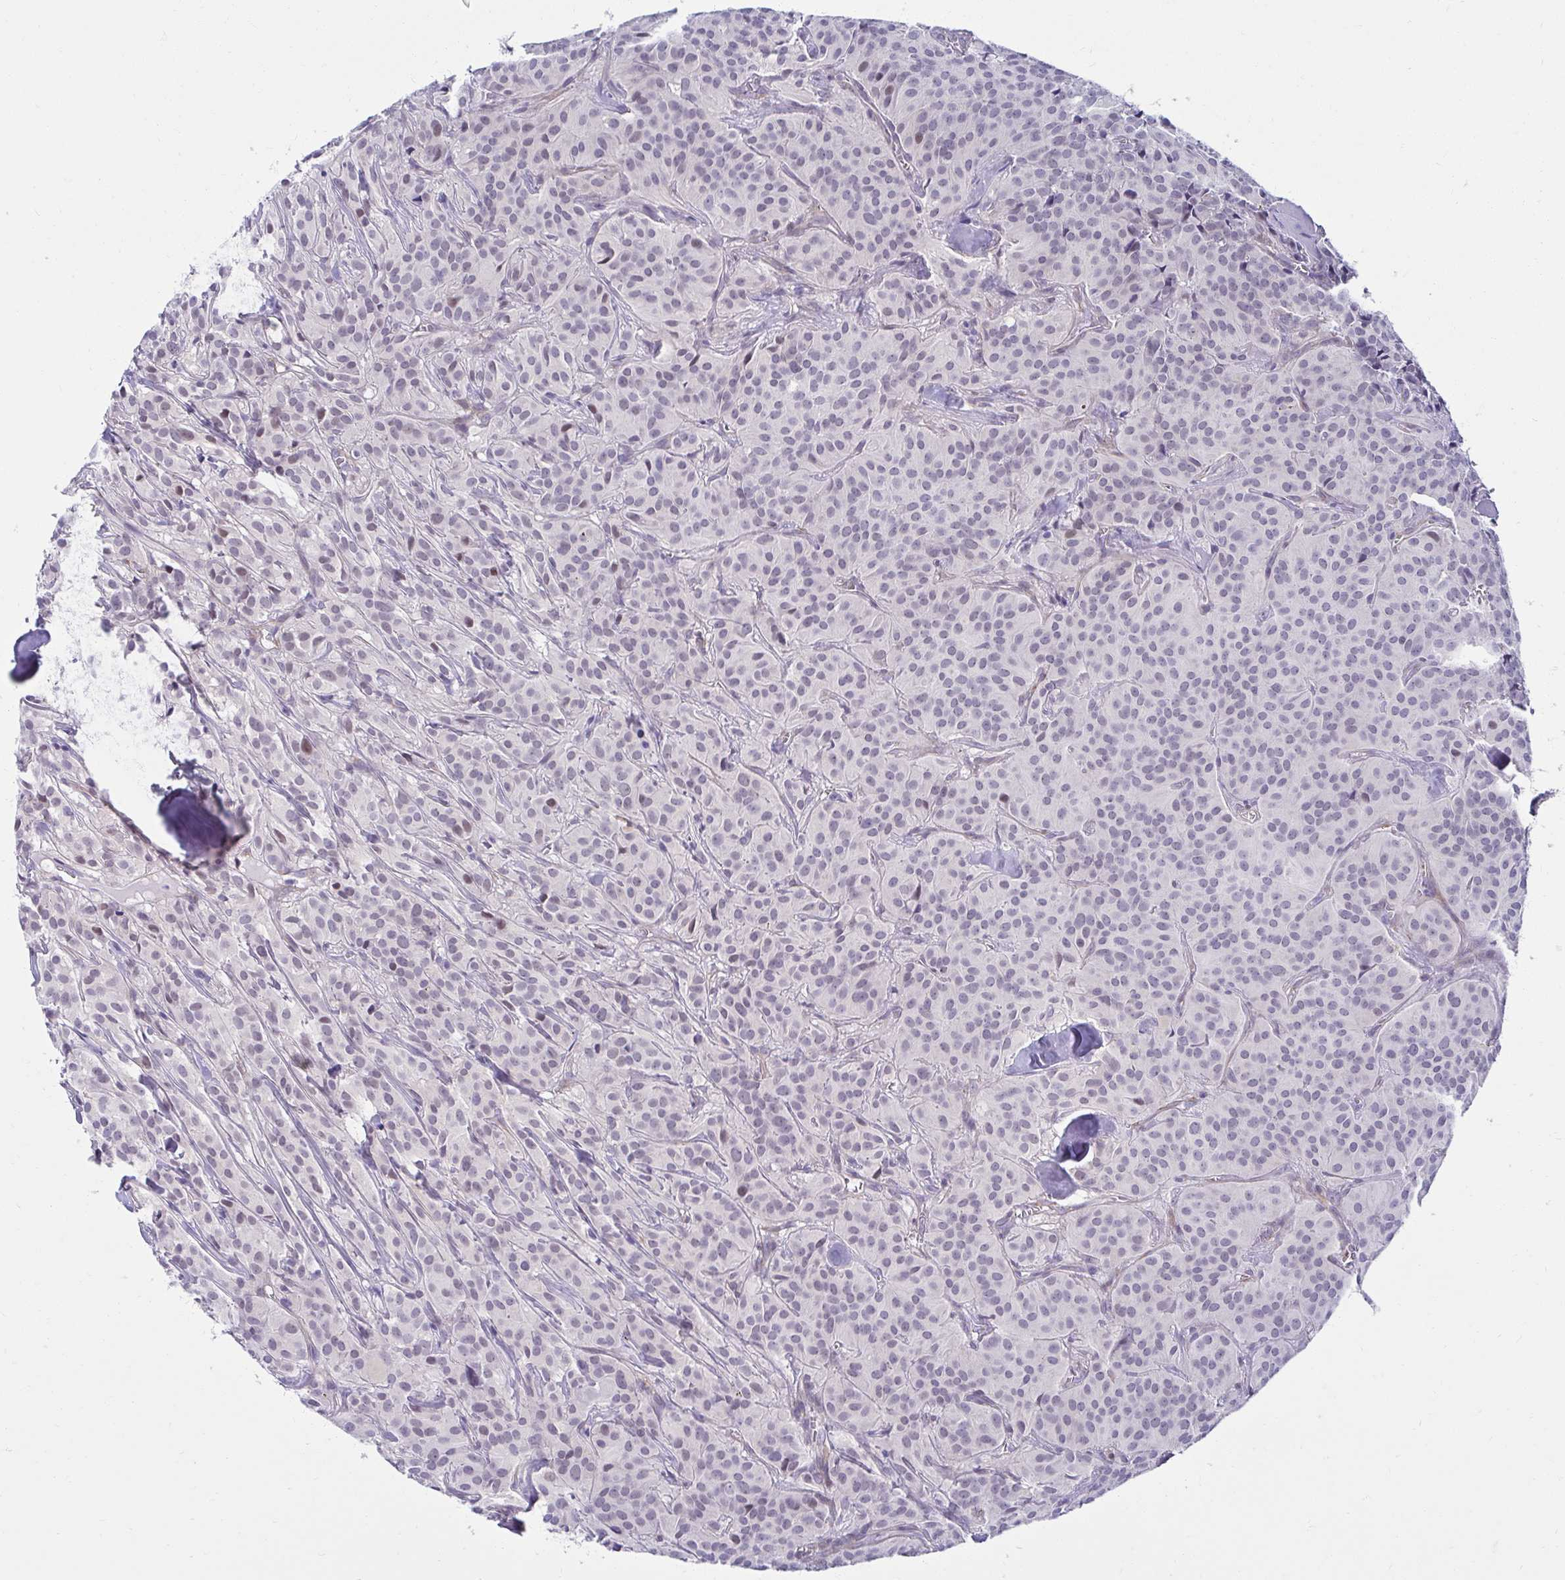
{"staining": {"intensity": "negative", "quantity": "none", "location": "none"}, "tissue": "glioma", "cell_type": "Tumor cells", "image_type": "cancer", "snomed": [{"axis": "morphology", "description": "Glioma, malignant, Low grade"}, {"axis": "topography", "description": "Brain"}], "caption": "This is a image of immunohistochemistry (IHC) staining of glioma, which shows no expression in tumor cells.", "gene": "ANKRD62", "patient": {"sex": "male", "age": 42}}